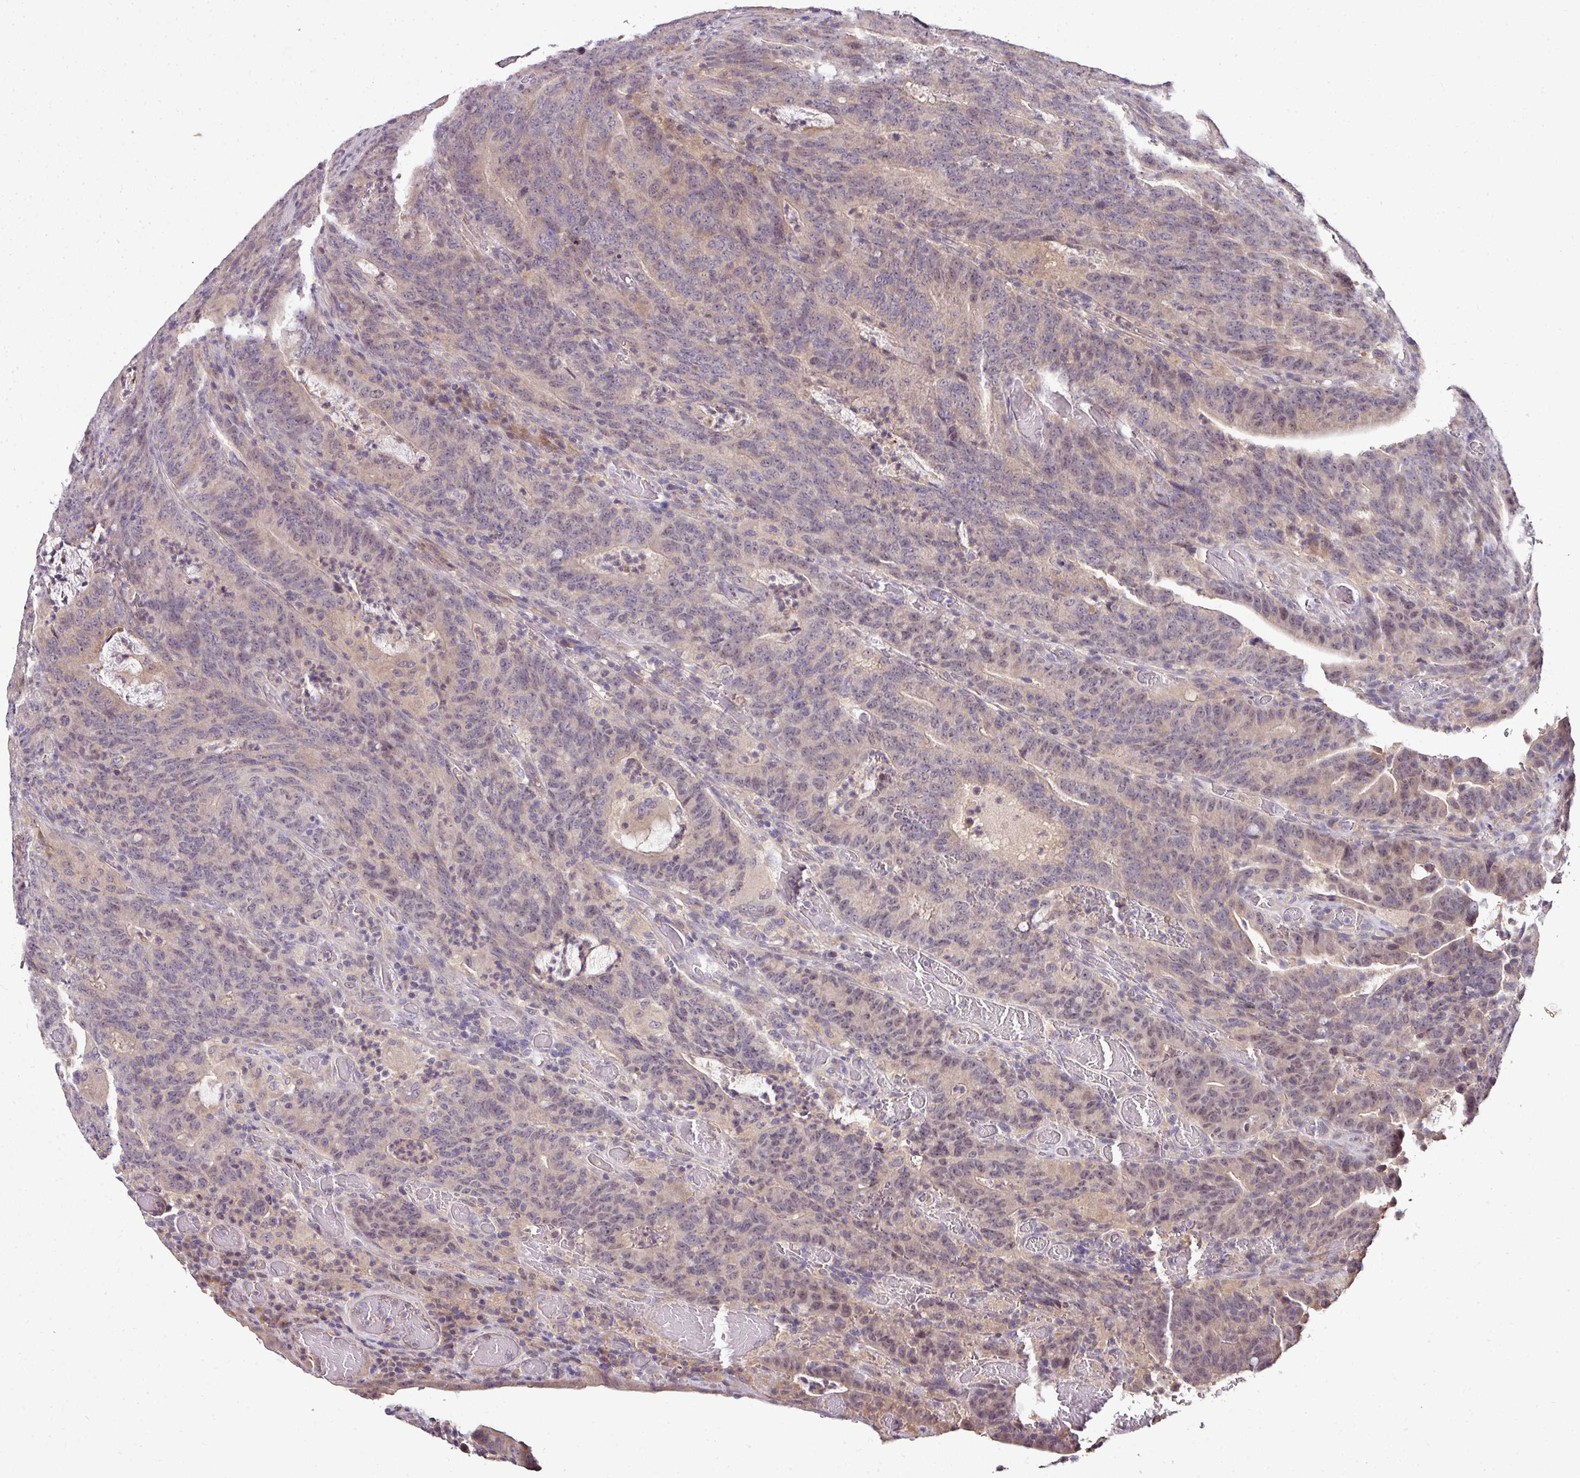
{"staining": {"intensity": "weak", "quantity": "<25%", "location": "nuclear"}, "tissue": "colorectal cancer", "cell_type": "Tumor cells", "image_type": "cancer", "snomed": [{"axis": "morphology", "description": "Normal tissue, NOS"}, {"axis": "morphology", "description": "Adenocarcinoma, NOS"}, {"axis": "topography", "description": "Colon"}], "caption": "Immunohistochemistry (IHC) image of adenocarcinoma (colorectal) stained for a protein (brown), which shows no positivity in tumor cells.", "gene": "AEBP2", "patient": {"sex": "female", "age": 75}}